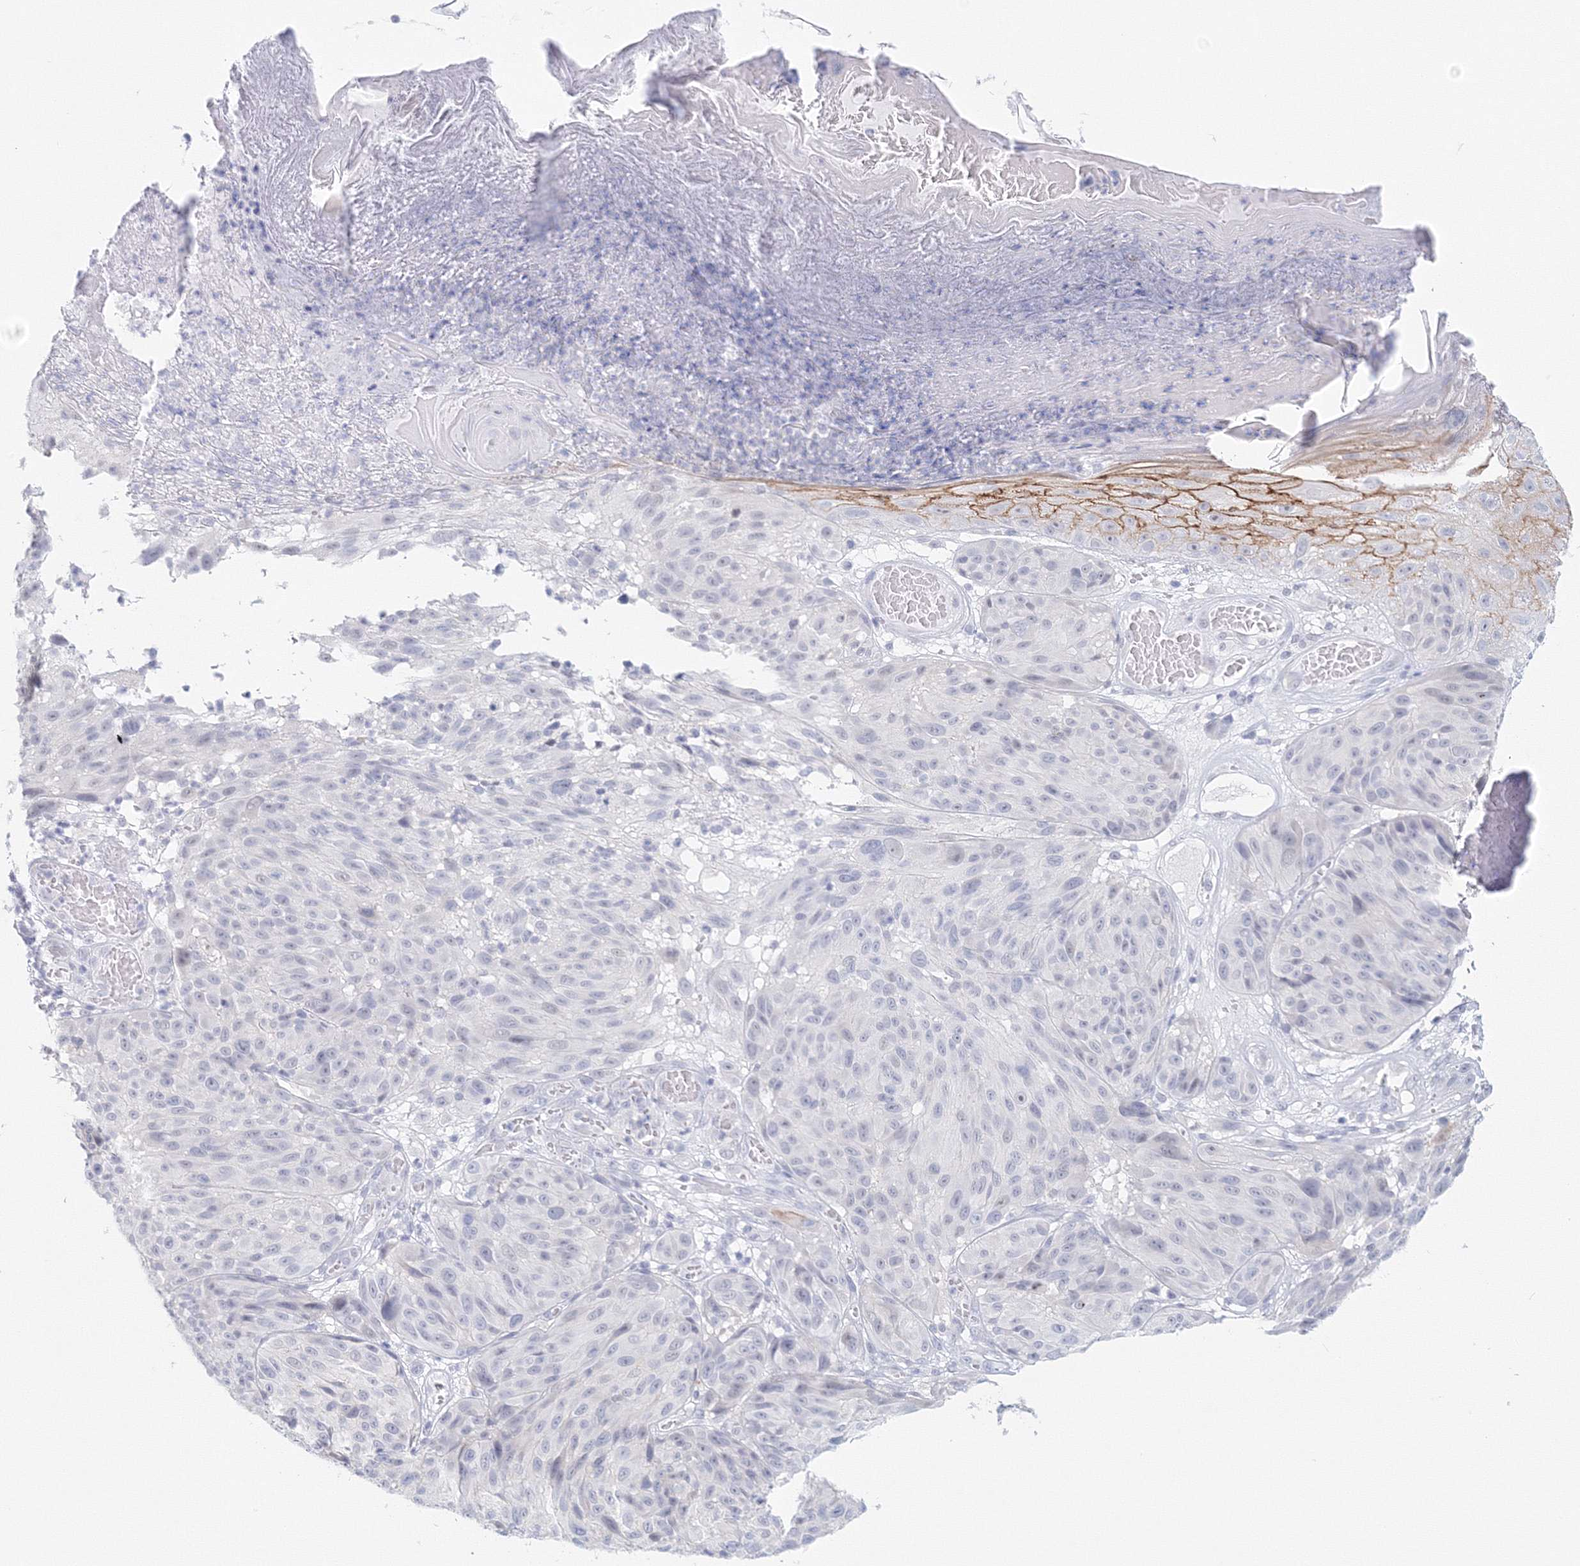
{"staining": {"intensity": "negative", "quantity": "none", "location": "none"}, "tissue": "melanoma", "cell_type": "Tumor cells", "image_type": "cancer", "snomed": [{"axis": "morphology", "description": "Malignant melanoma, NOS"}, {"axis": "topography", "description": "Skin"}], "caption": "The photomicrograph displays no staining of tumor cells in malignant melanoma.", "gene": "VSIG1", "patient": {"sex": "male", "age": 83}}